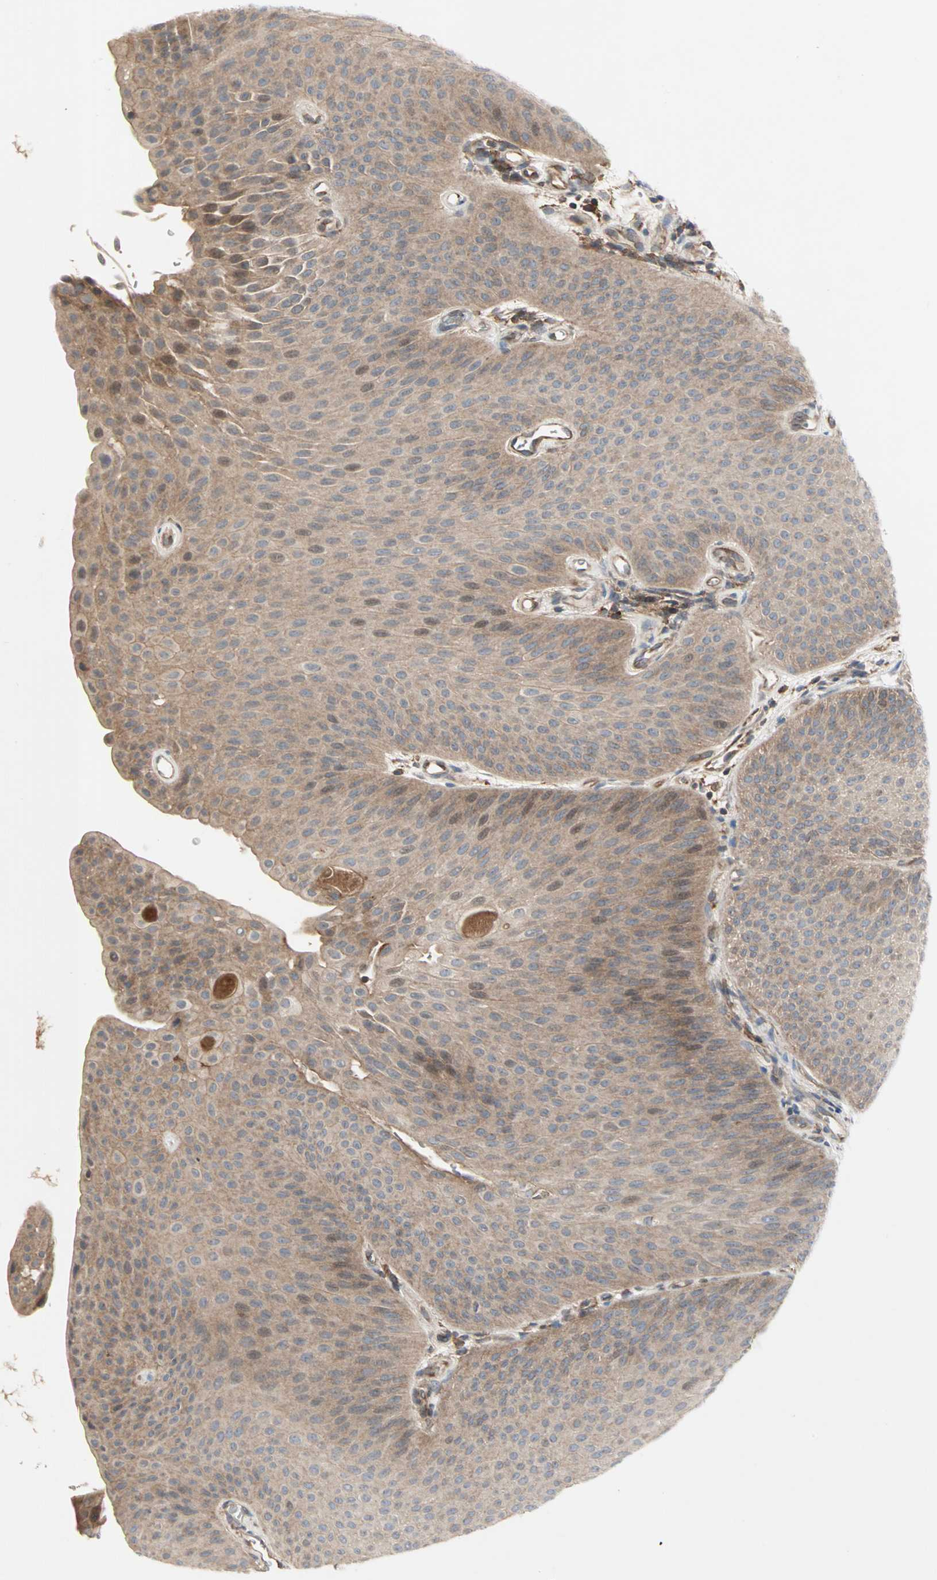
{"staining": {"intensity": "moderate", "quantity": ">75%", "location": "cytoplasmic/membranous"}, "tissue": "urothelial cancer", "cell_type": "Tumor cells", "image_type": "cancer", "snomed": [{"axis": "morphology", "description": "Urothelial carcinoma, Low grade"}, {"axis": "topography", "description": "Urinary bladder"}], "caption": "Immunohistochemistry micrograph of human urothelial carcinoma (low-grade) stained for a protein (brown), which demonstrates medium levels of moderate cytoplasmic/membranous expression in about >75% of tumor cells.", "gene": "GNAI2", "patient": {"sex": "female", "age": 60}}